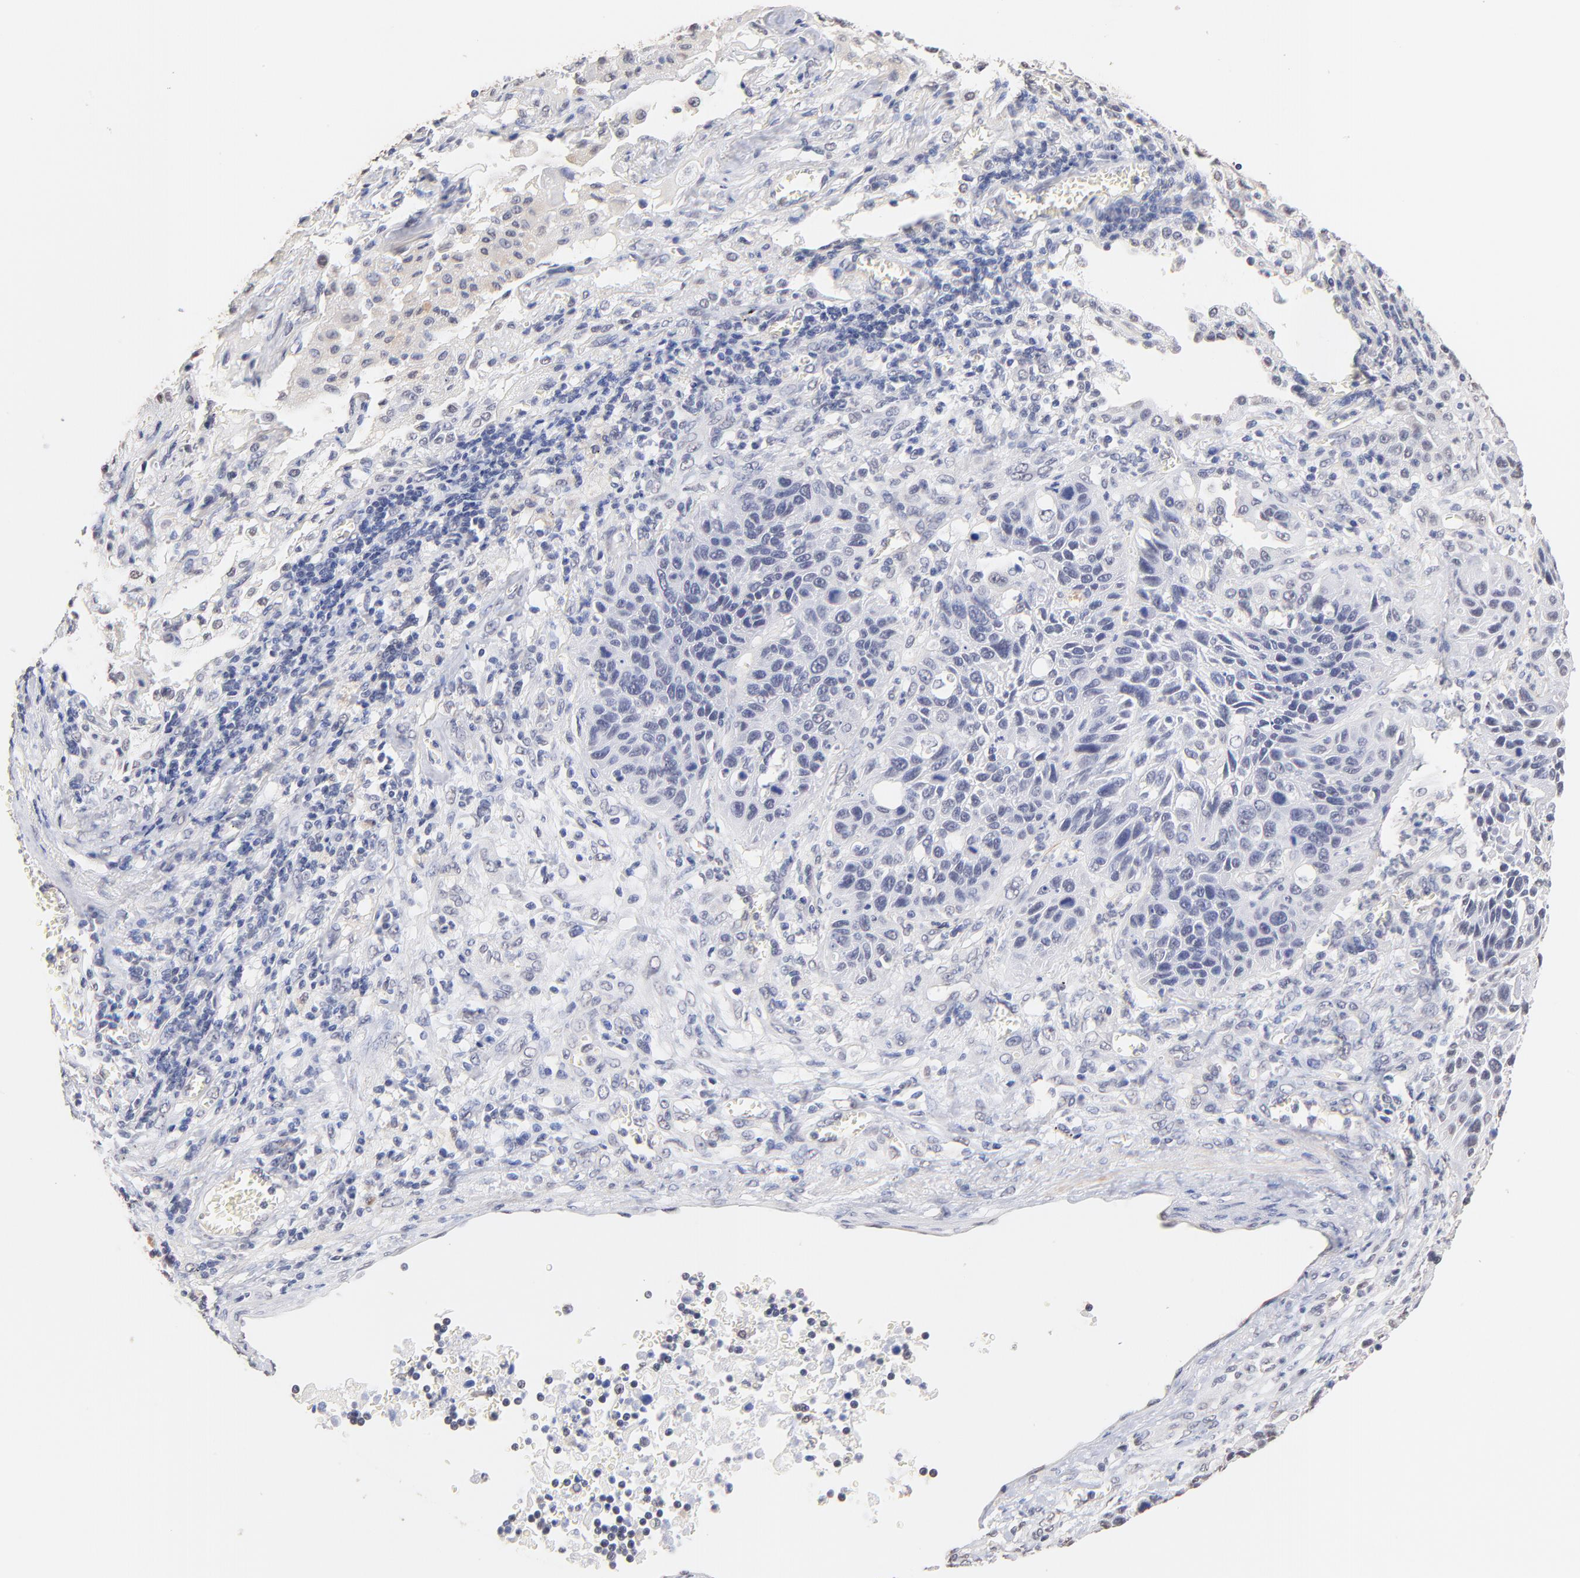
{"staining": {"intensity": "negative", "quantity": "none", "location": "none"}, "tissue": "lung cancer", "cell_type": "Tumor cells", "image_type": "cancer", "snomed": [{"axis": "morphology", "description": "Squamous cell carcinoma, NOS"}, {"axis": "topography", "description": "Lung"}], "caption": "Tumor cells show no significant positivity in lung cancer.", "gene": "RIBC2", "patient": {"sex": "female", "age": 76}}